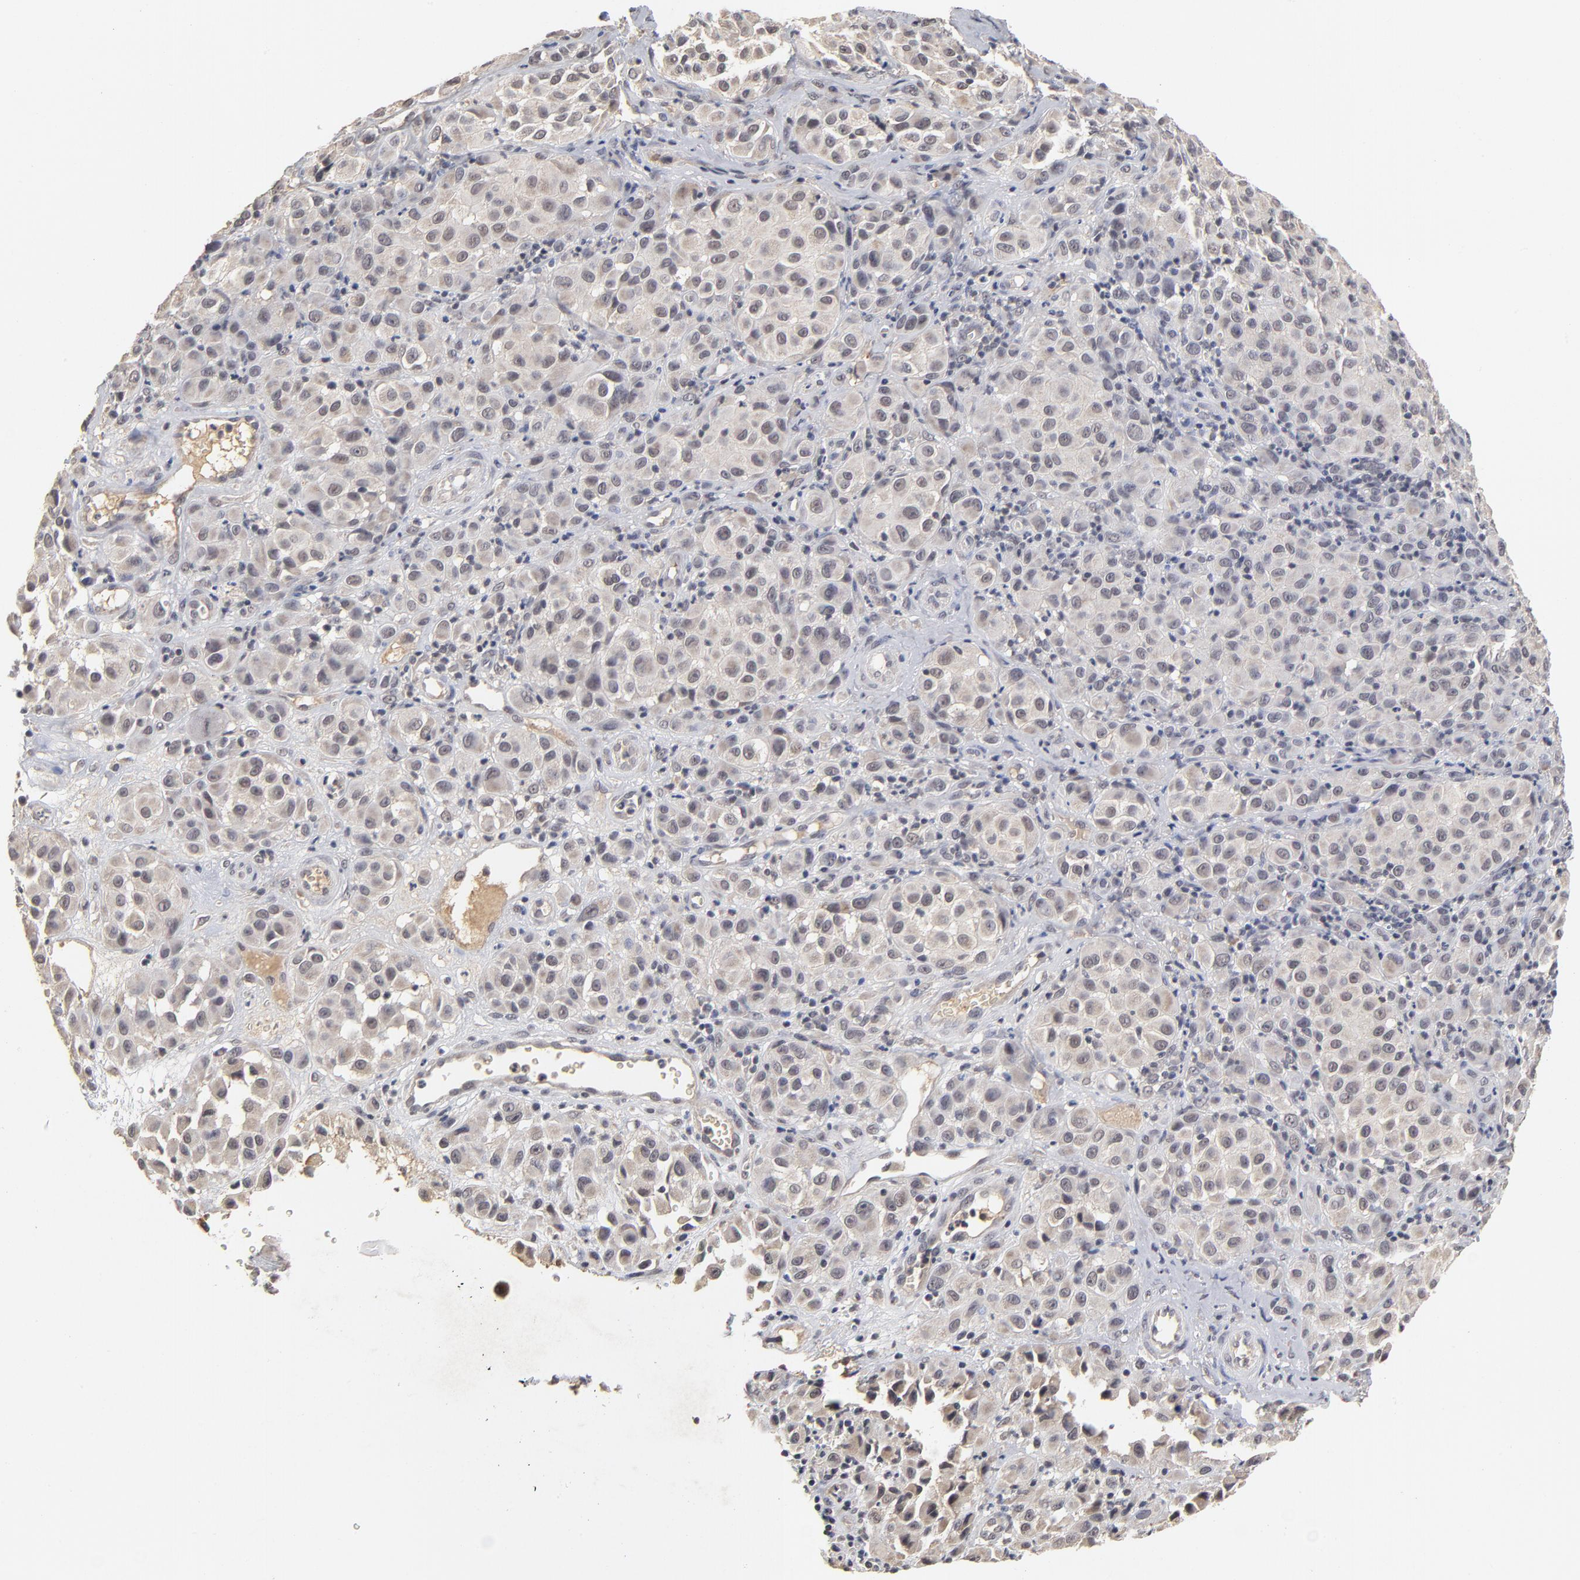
{"staining": {"intensity": "weak", "quantity": "25%-75%", "location": "cytoplasmic/membranous"}, "tissue": "melanoma", "cell_type": "Tumor cells", "image_type": "cancer", "snomed": [{"axis": "morphology", "description": "Malignant melanoma, NOS"}, {"axis": "topography", "description": "Skin"}], "caption": "A low amount of weak cytoplasmic/membranous expression is identified in approximately 25%-75% of tumor cells in malignant melanoma tissue.", "gene": "WSB1", "patient": {"sex": "female", "age": 21}}